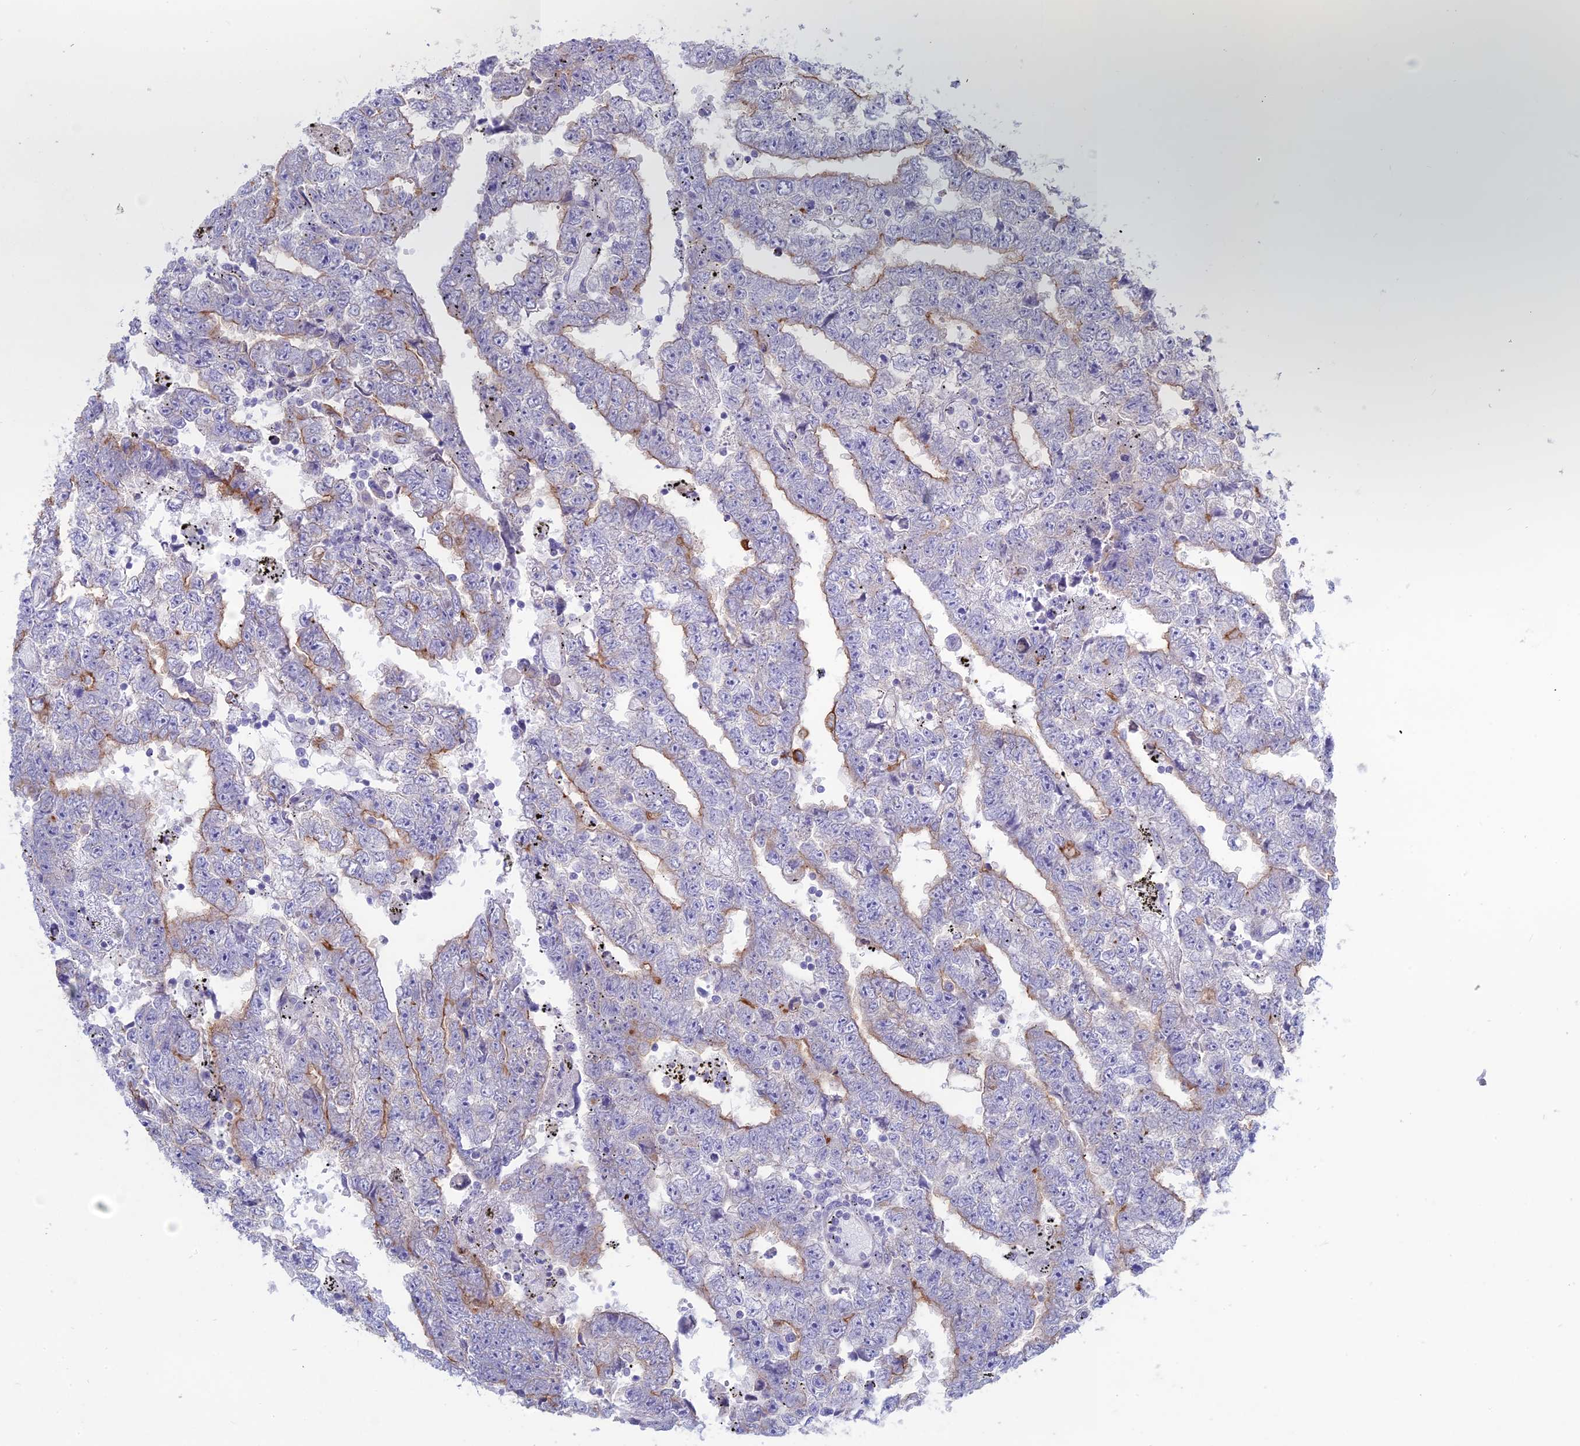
{"staining": {"intensity": "moderate", "quantity": "<25%", "location": "cytoplasmic/membranous"}, "tissue": "testis cancer", "cell_type": "Tumor cells", "image_type": "cancer", "snomed": [{"axis": "morphology", "description": "Carcinoma, Embryonal, NOS"}, {"axis": "topography", "description": "Testis"}], "caption": "A high-resolution micrograph shows immunohistochemistry (IHC) staining of testis cancer (embryonal carcinoma), which demonstrates moderate cytoplasmic/membranous expression in approximately <25% of tumor cells.", "gene": "MYO5B", "patient": {"sex": "male", "age": 25}}